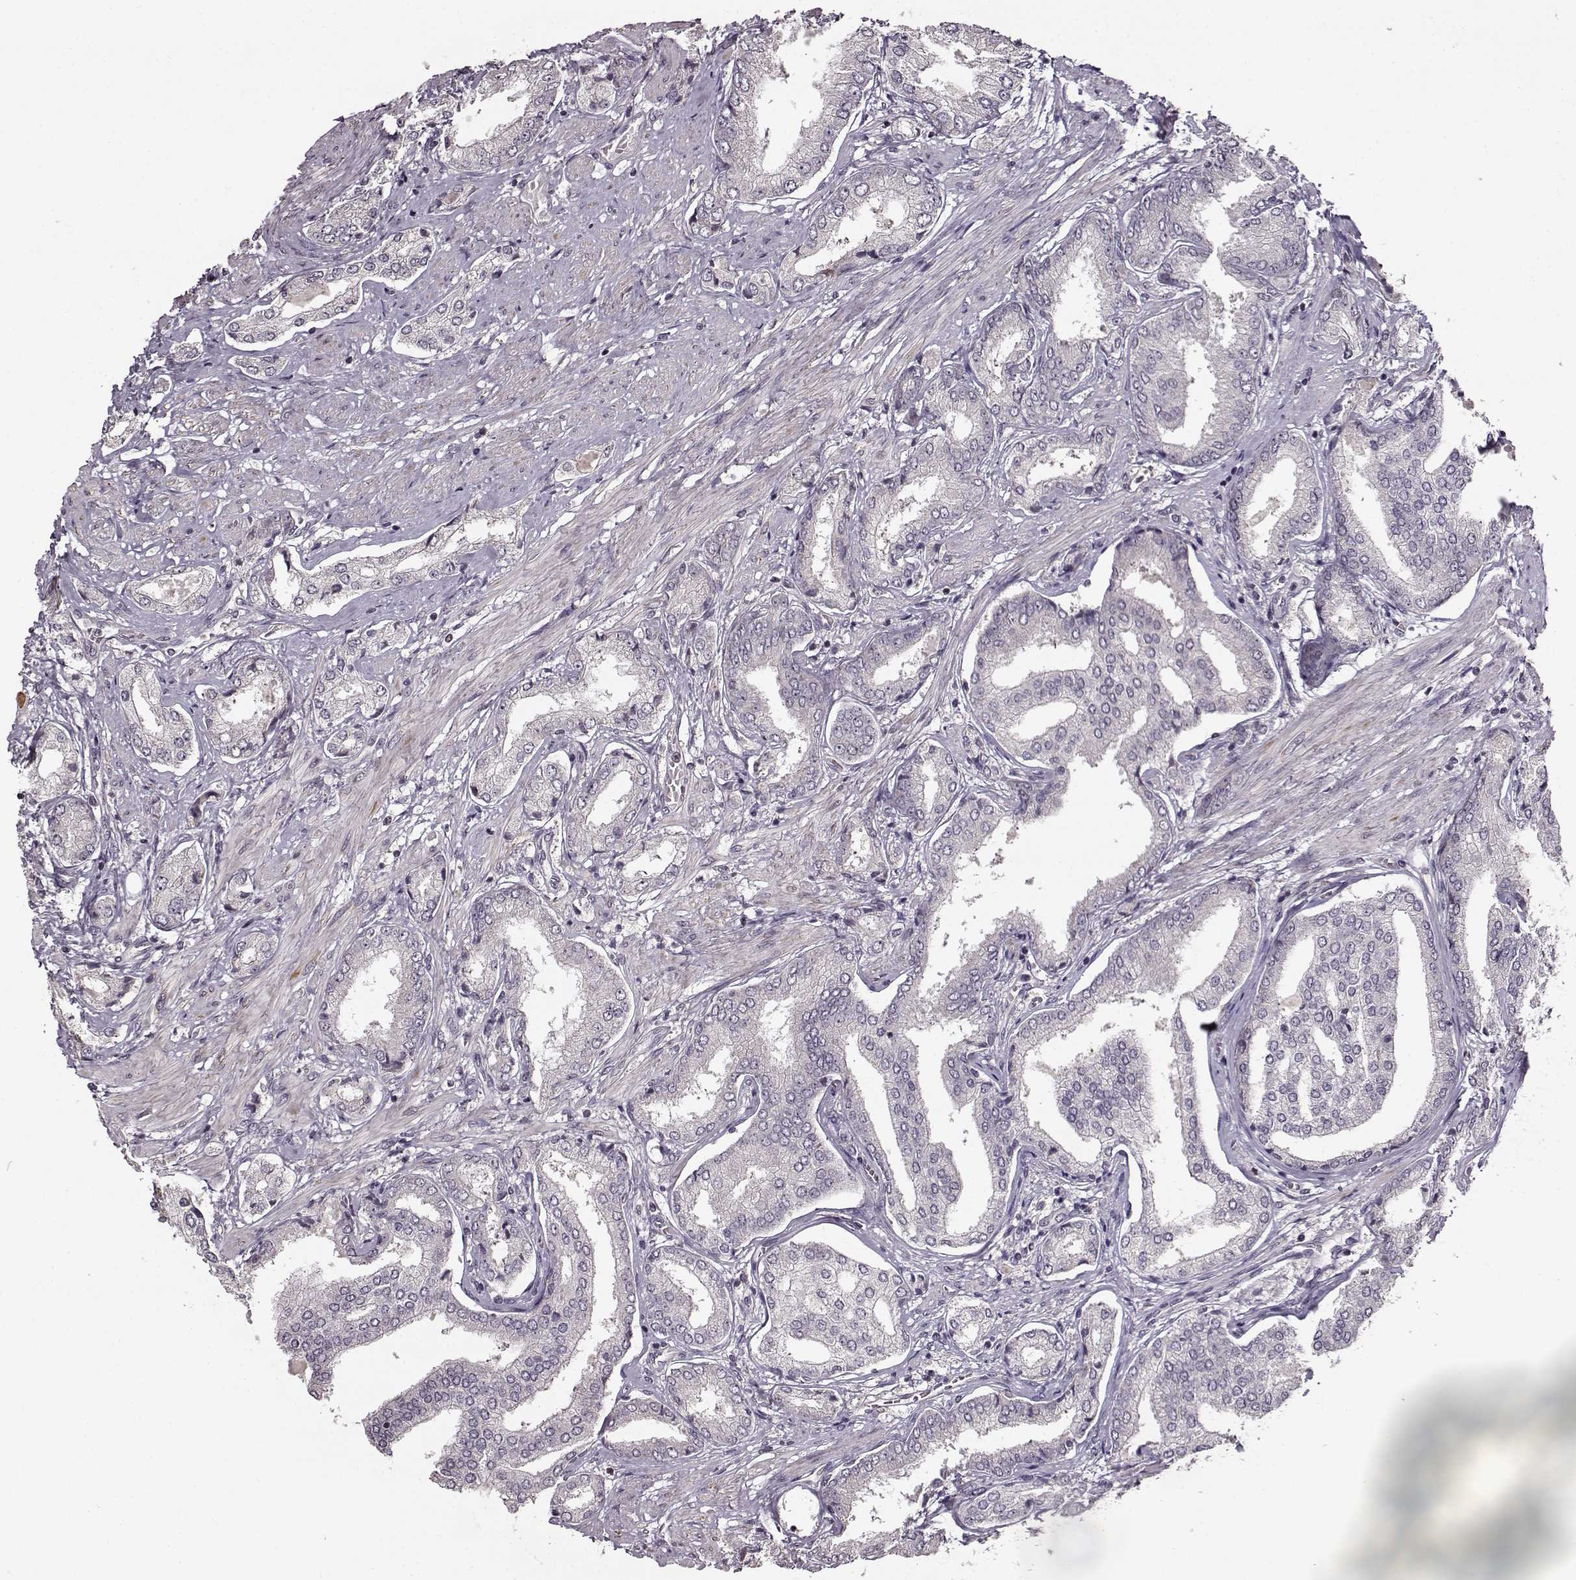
{"staining": {"intensity": "negative", "quantity": "none", "location": "none"}, "tissue": "prostate cancer", "cell_type": "Tumor cells", "image_type": "cancer", "snomed": [{"axis": "morphology", "description": "Adenocarcinoma, NOS"}, {"axis": "topography", "description": "Prostate"}], "caption": "Immunohistochemistry of prostate cancer shows no expression in tumor cells.", "gene": "FSHB", "patient": {"sex": "male", "age": 63}}